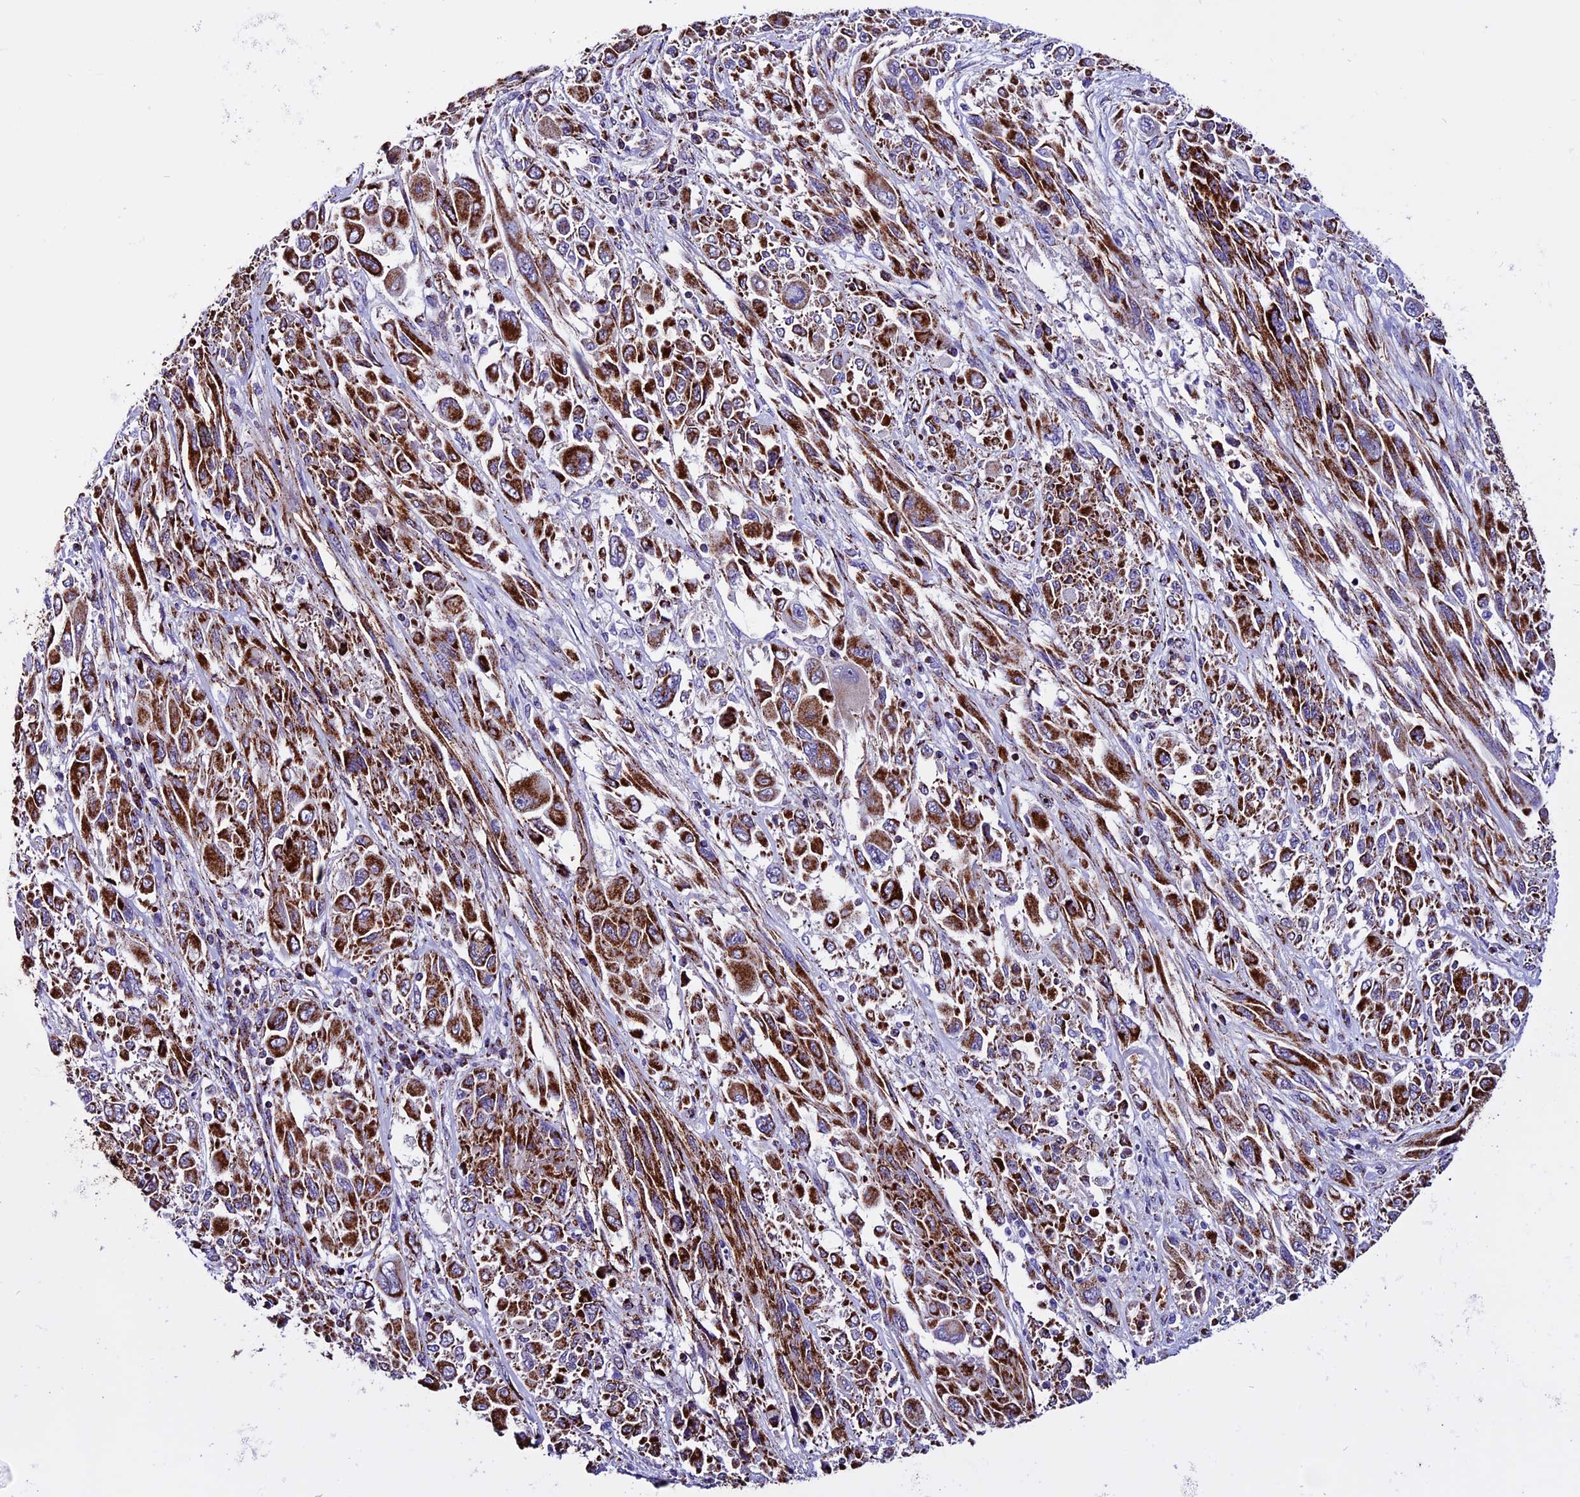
{"staining": {"intensity": "strong", "quantity": "25%-75%", "location": "cytoplasmic/membranous"}, "tissue": "melanoma", "cell_type": "Tumor cells", "image_type": "cancer", "snomed": [{"axis": "morphology", "description": "Malignant melanoma, NOS"}, {"axis": "topography", "description": "Skin"}], "caption": "A histopathology image showing strong cytoplasmic/membranous staining in approximately 25%-75% of tumor cells in malignant melanoma, as visualized by brown immunohistochemical staining.", "gene": "CX3CL1", "patient": {"sex": "female", "age": 91}}